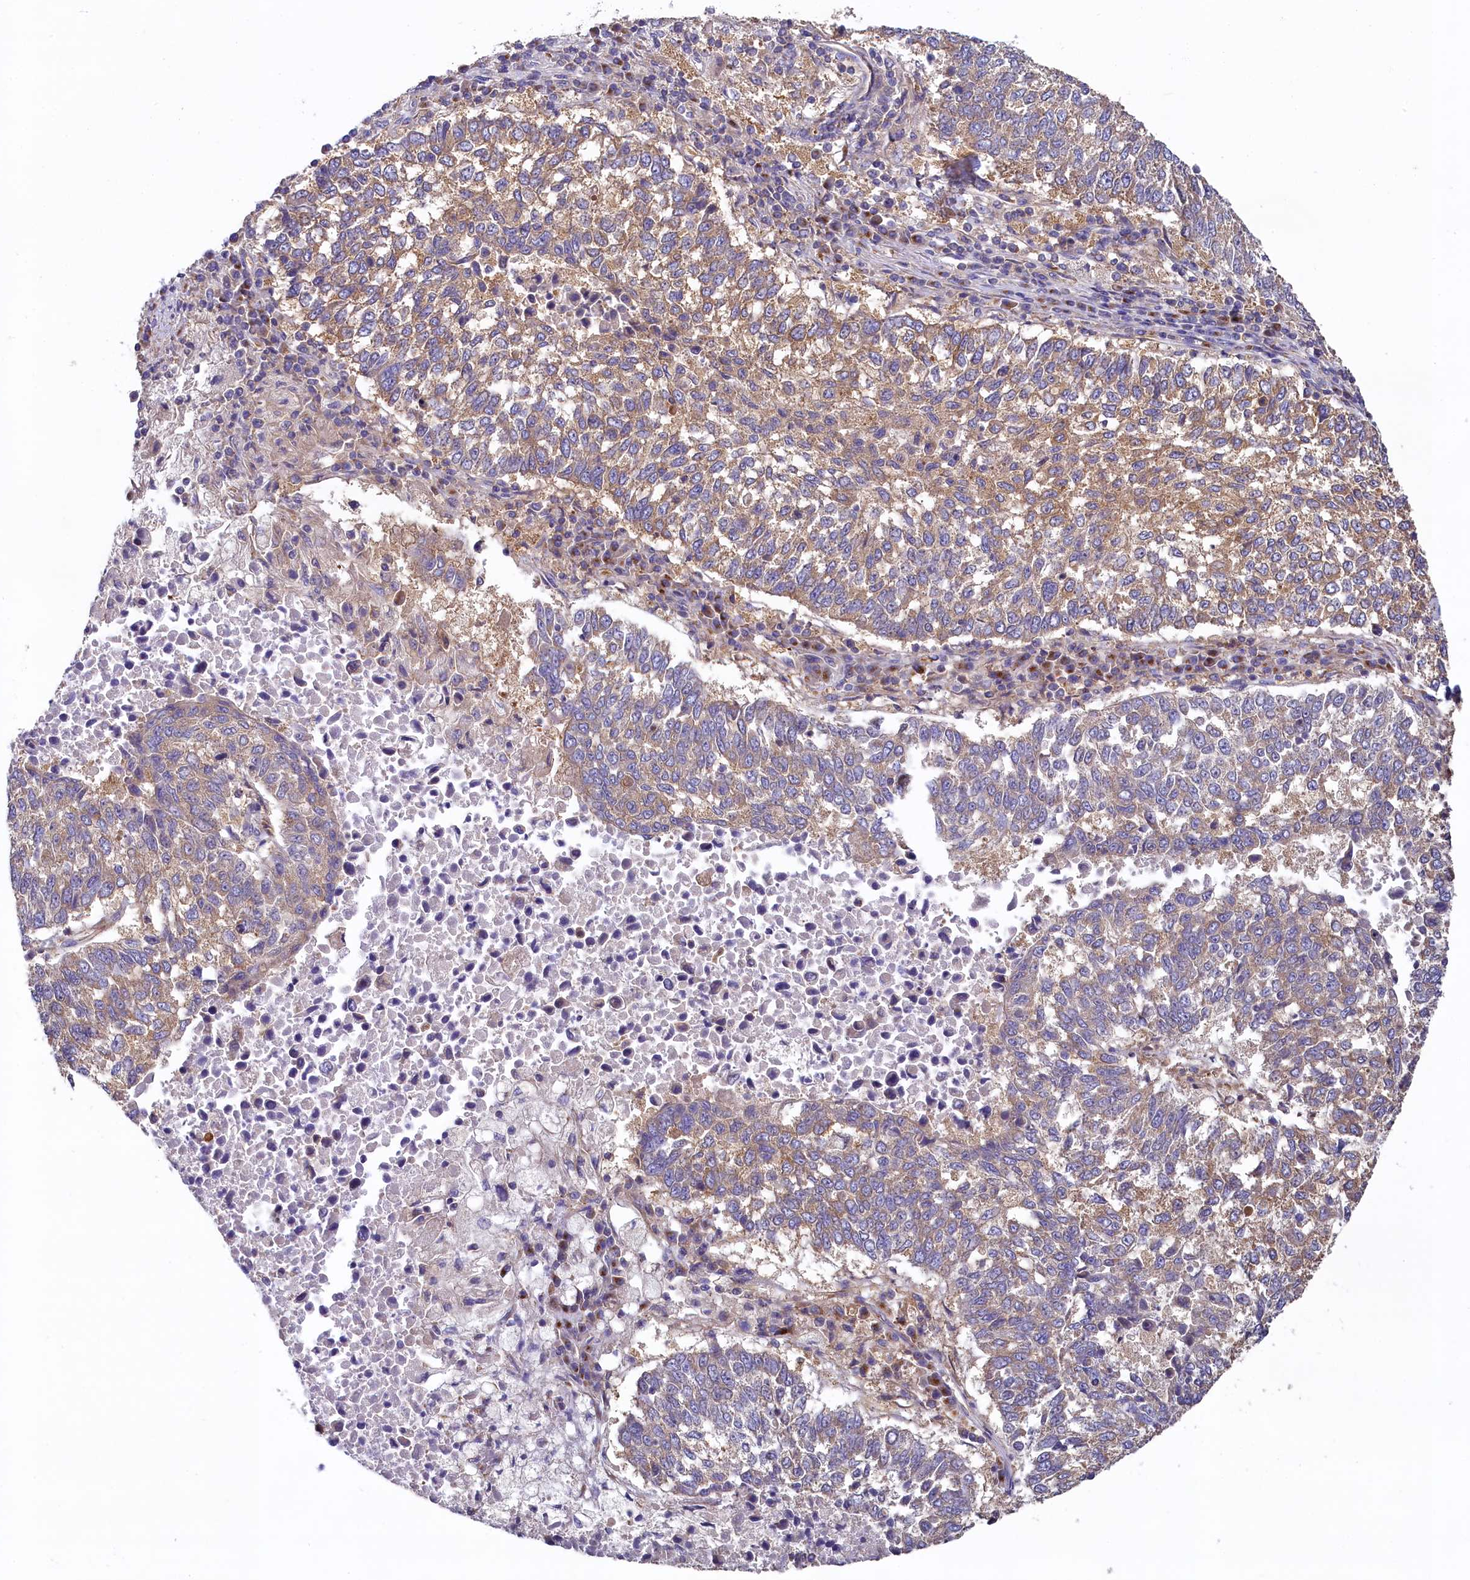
{"staining": {"intensity": "moderate", "quantity": "25%-75%", "location": "cytoplasmic/membranous"}, "tissue": "lung cancer", "cell_type": "Tumor cells", "image_type": "cancer", "snomed": [{"axis": "morphology", "description": "Squamous cell carcinoma, NOS"}, {"axis": "topography", "description": "Lung"}], "caption": "DAB (3,3'-diaminobenzidine) immunohistochemical staining of human squamous cell carcinoma (lung) displays moderate cytoplasmic/membranous protein positivity in about 25%-75% of tumor cells.", "gene": "PPIP5K1", "patient": {"sex": "male", "age": 73}}